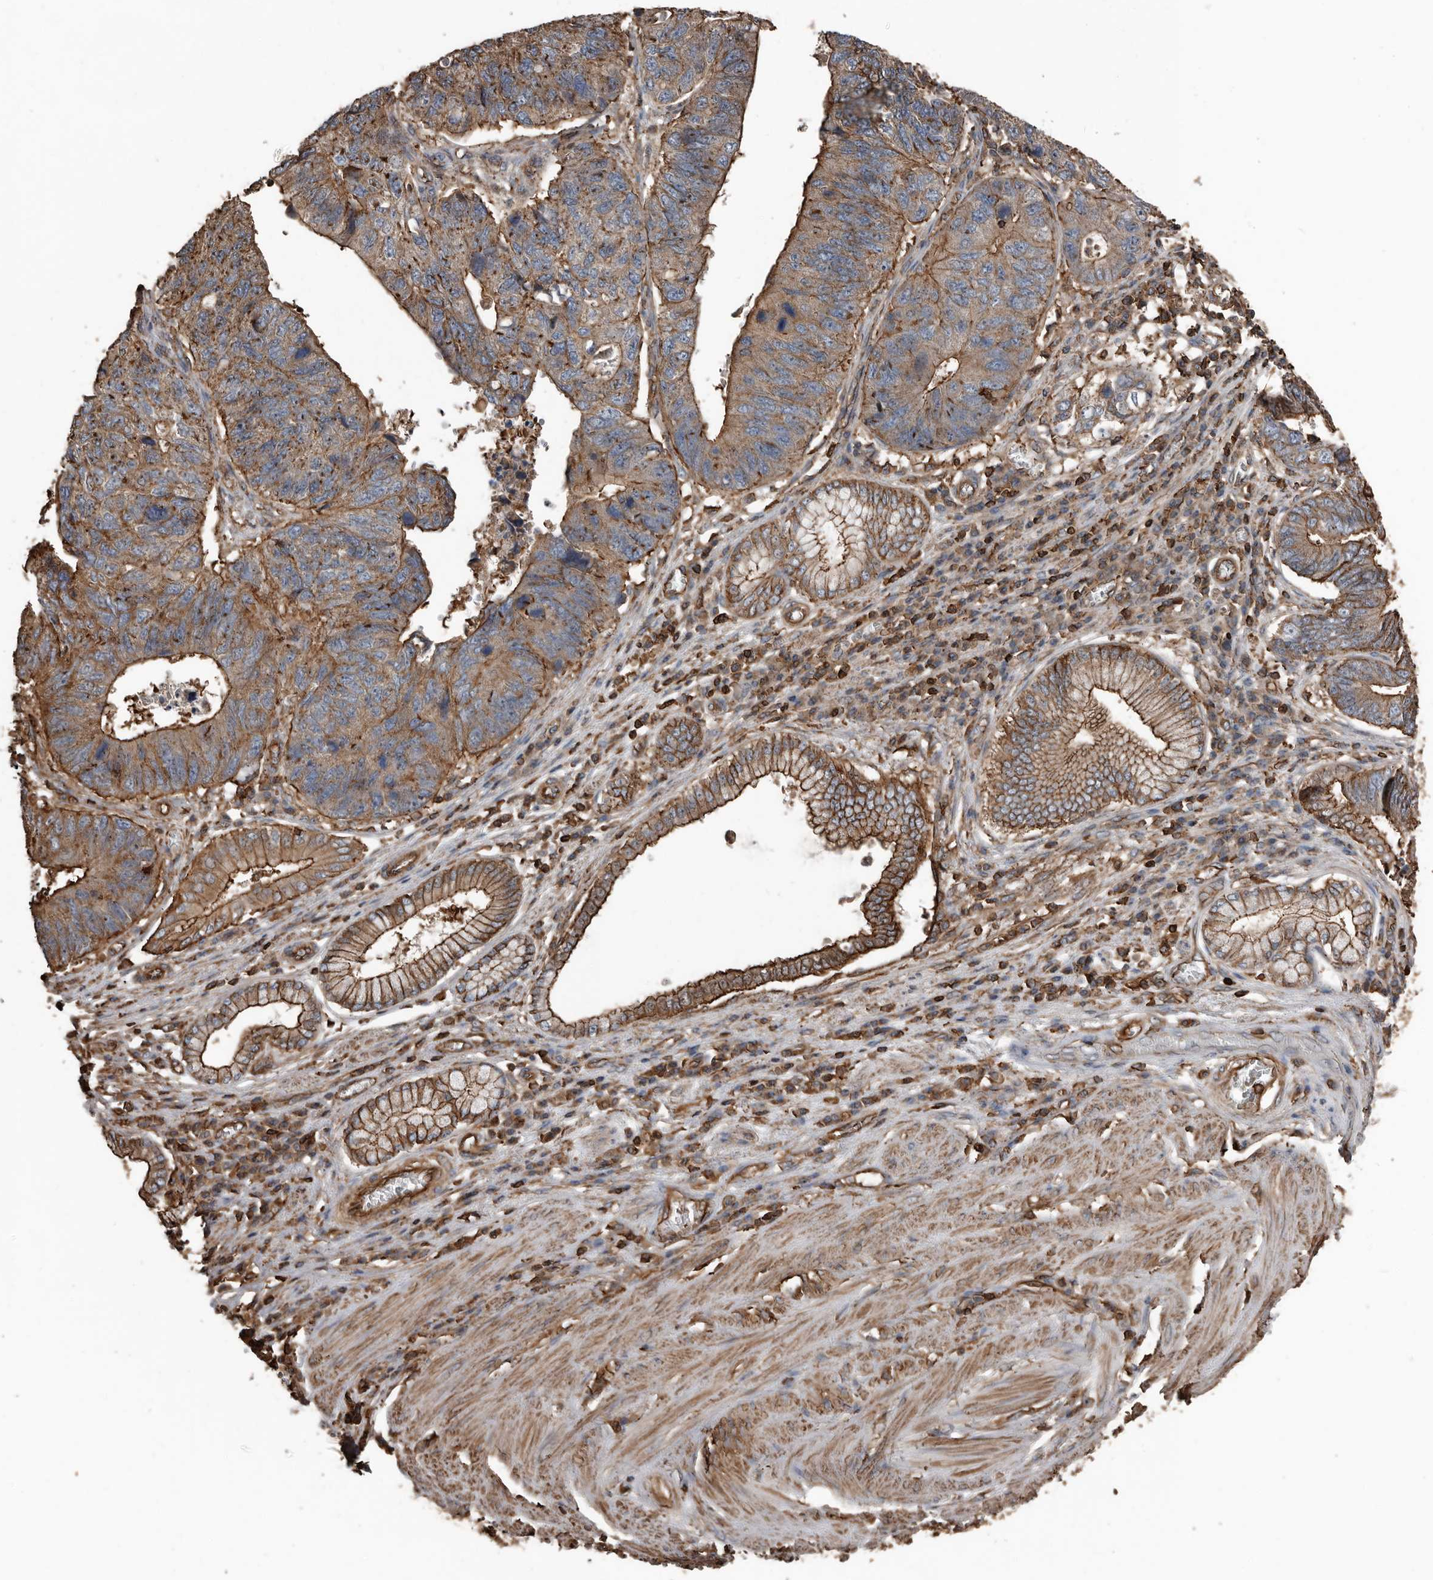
{"staining": {"intensity": "strong", "quantity": "25%-75%", "location": "cytoplasmic/membranous"}, "tissue": "stomach cancer", "cell_type": "Tumor cells", "image_type": "cancer", "snomed": [{"axis": "morphology", "description": "Adenocarcinoma, NOS"}, {"axis": "topography", "description": "Stomach"}], "caption": "Protein expression analysis of human adenocarcinoma (stomach) reveals strong cytoplasmic/membranous positivity in approximately 25%-75% of tumor cells. Nuclei are stained in blue.", "gene": "DENND6B", "patient": {"sex": "male", "age": 59}}